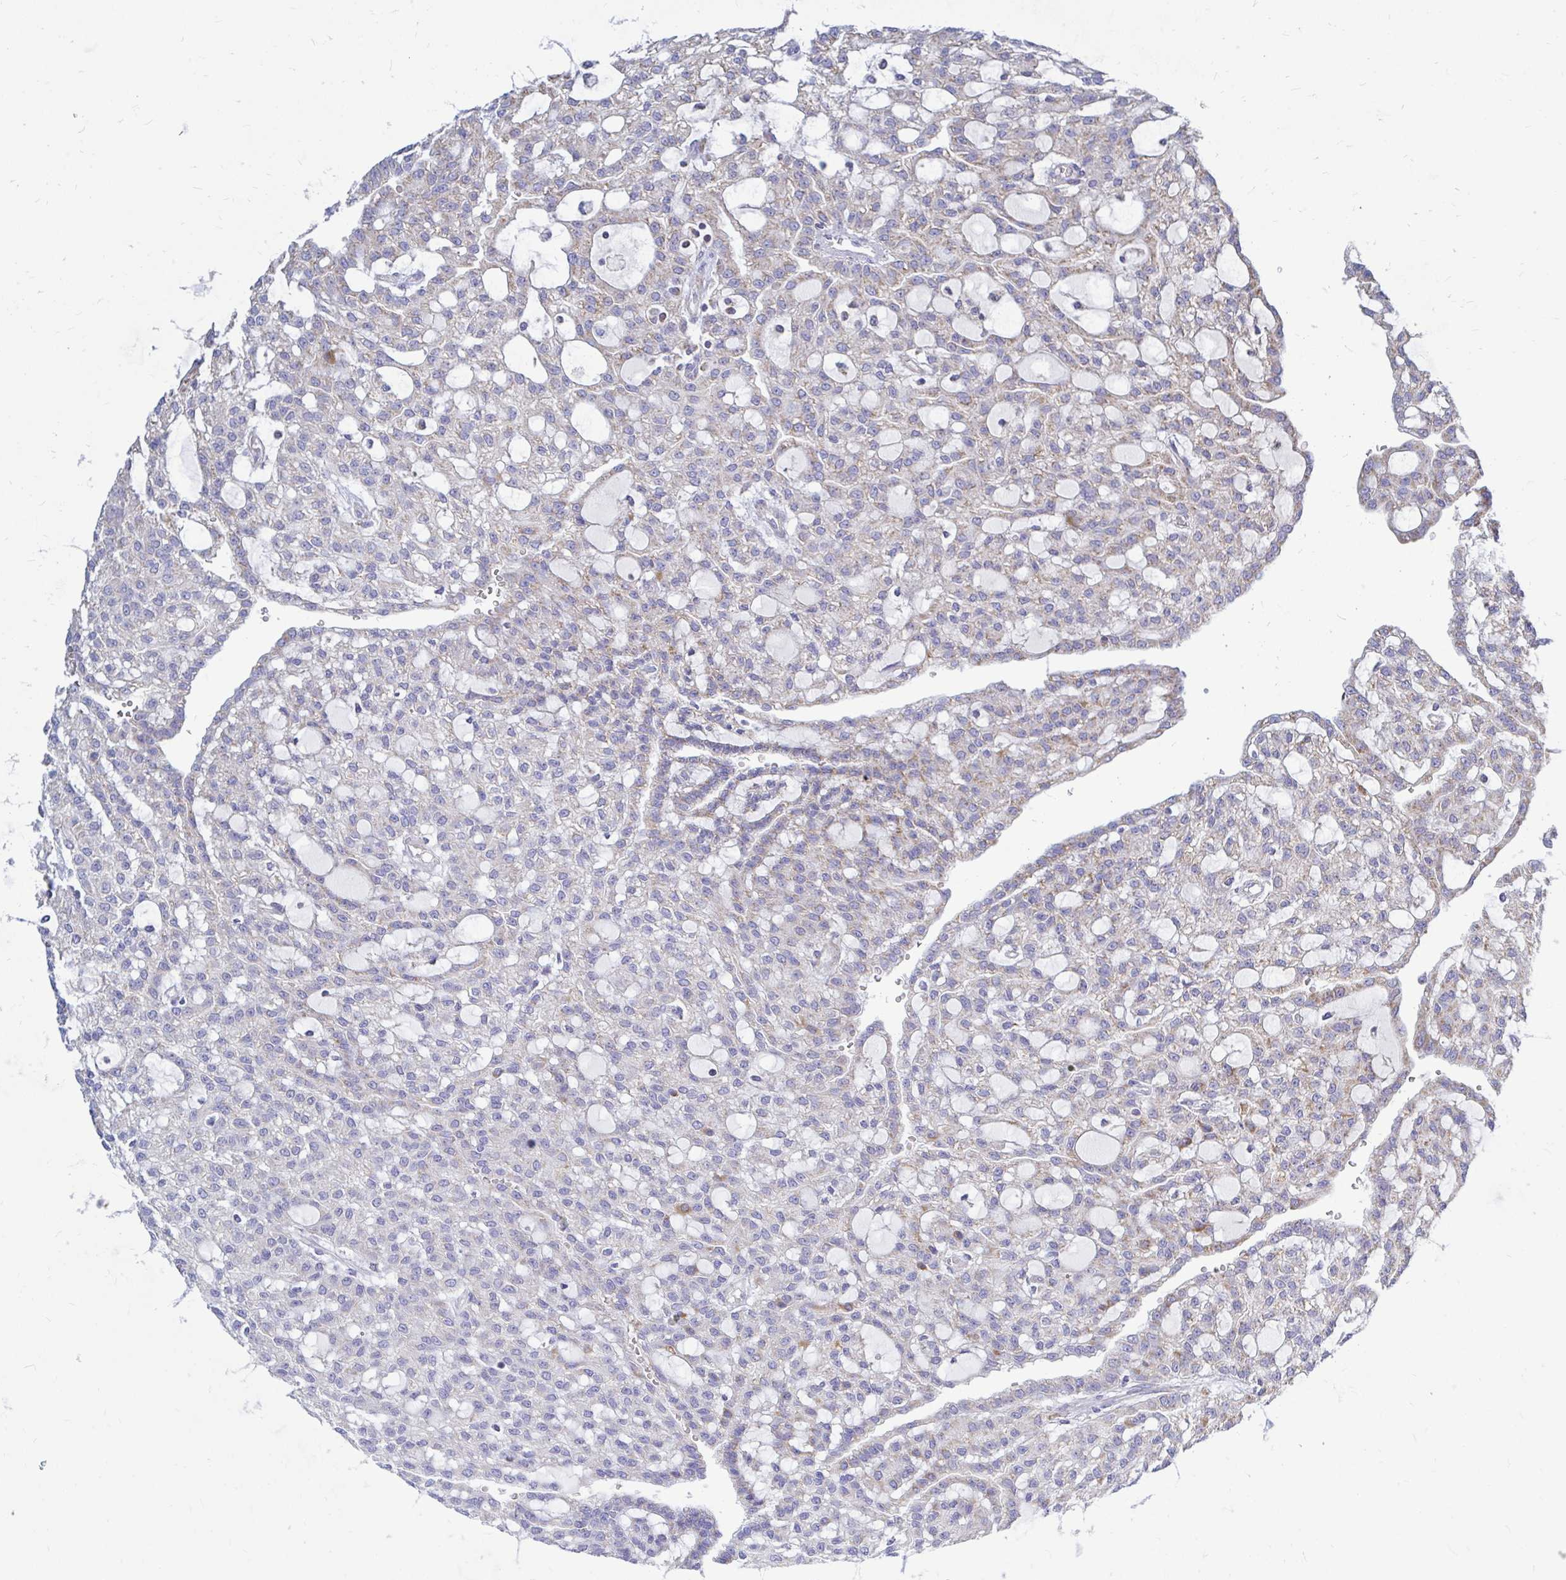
{"staining": {"intensity": "negative", "quantity": "none", "location": "none"}, "tissue": "renal cancer", "cell_type": "Tumor cells", "image_type": "cancer", "snomed": [{"axis": "morphology", "description": "Adenocarcinoma, NOS"}, {"axis": "topography", "description": "Kidney"}], "caption": "A histopathology image of human adenocarcinoma (renal) is negative for staining in tumor cells. (Immunohistochemistry (ihc), brightfield microscopy, high magnification).", "gene": "OR10R2", "patient": {"sex": "male", "age": 63}}